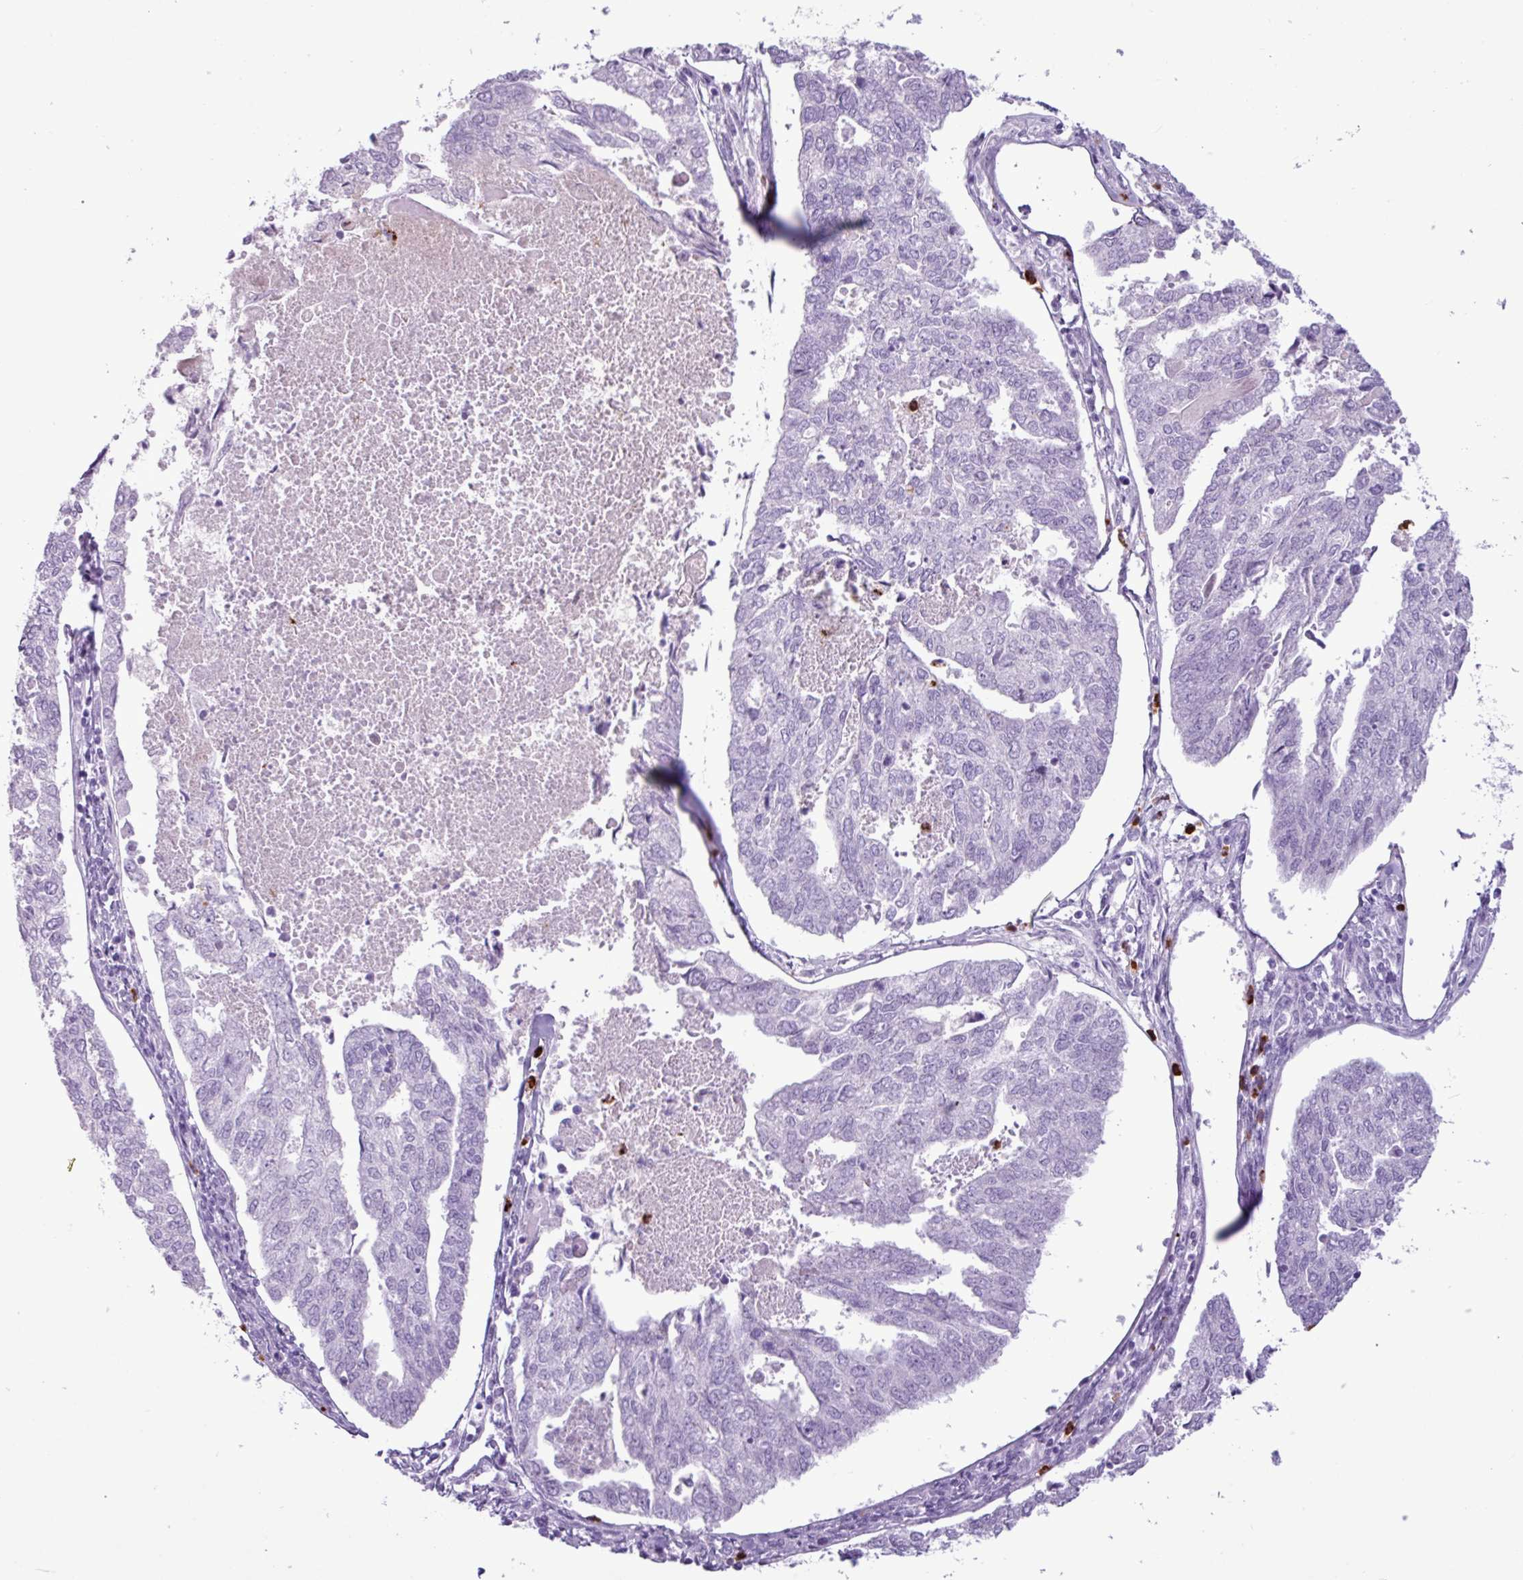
{"staining": {"intensity": "negative", "quantity": "none", "location": "none"}, "tissue": "endometrial cancer", "cell_type": "Tumor cells", "image_type": "cancer", "snomed": [{"axis": "morphology", "description": "Adenocarcinoma, NOS"}, {"axis": "topography", "description": "Endometrium"}], "caption": "This is an IHC micrograph of human endometrial adenocarcinoma. There is no positivity in tumor cells.", "gene": "TMEM178A", "patient": {"sex": "female", "age": 73}}